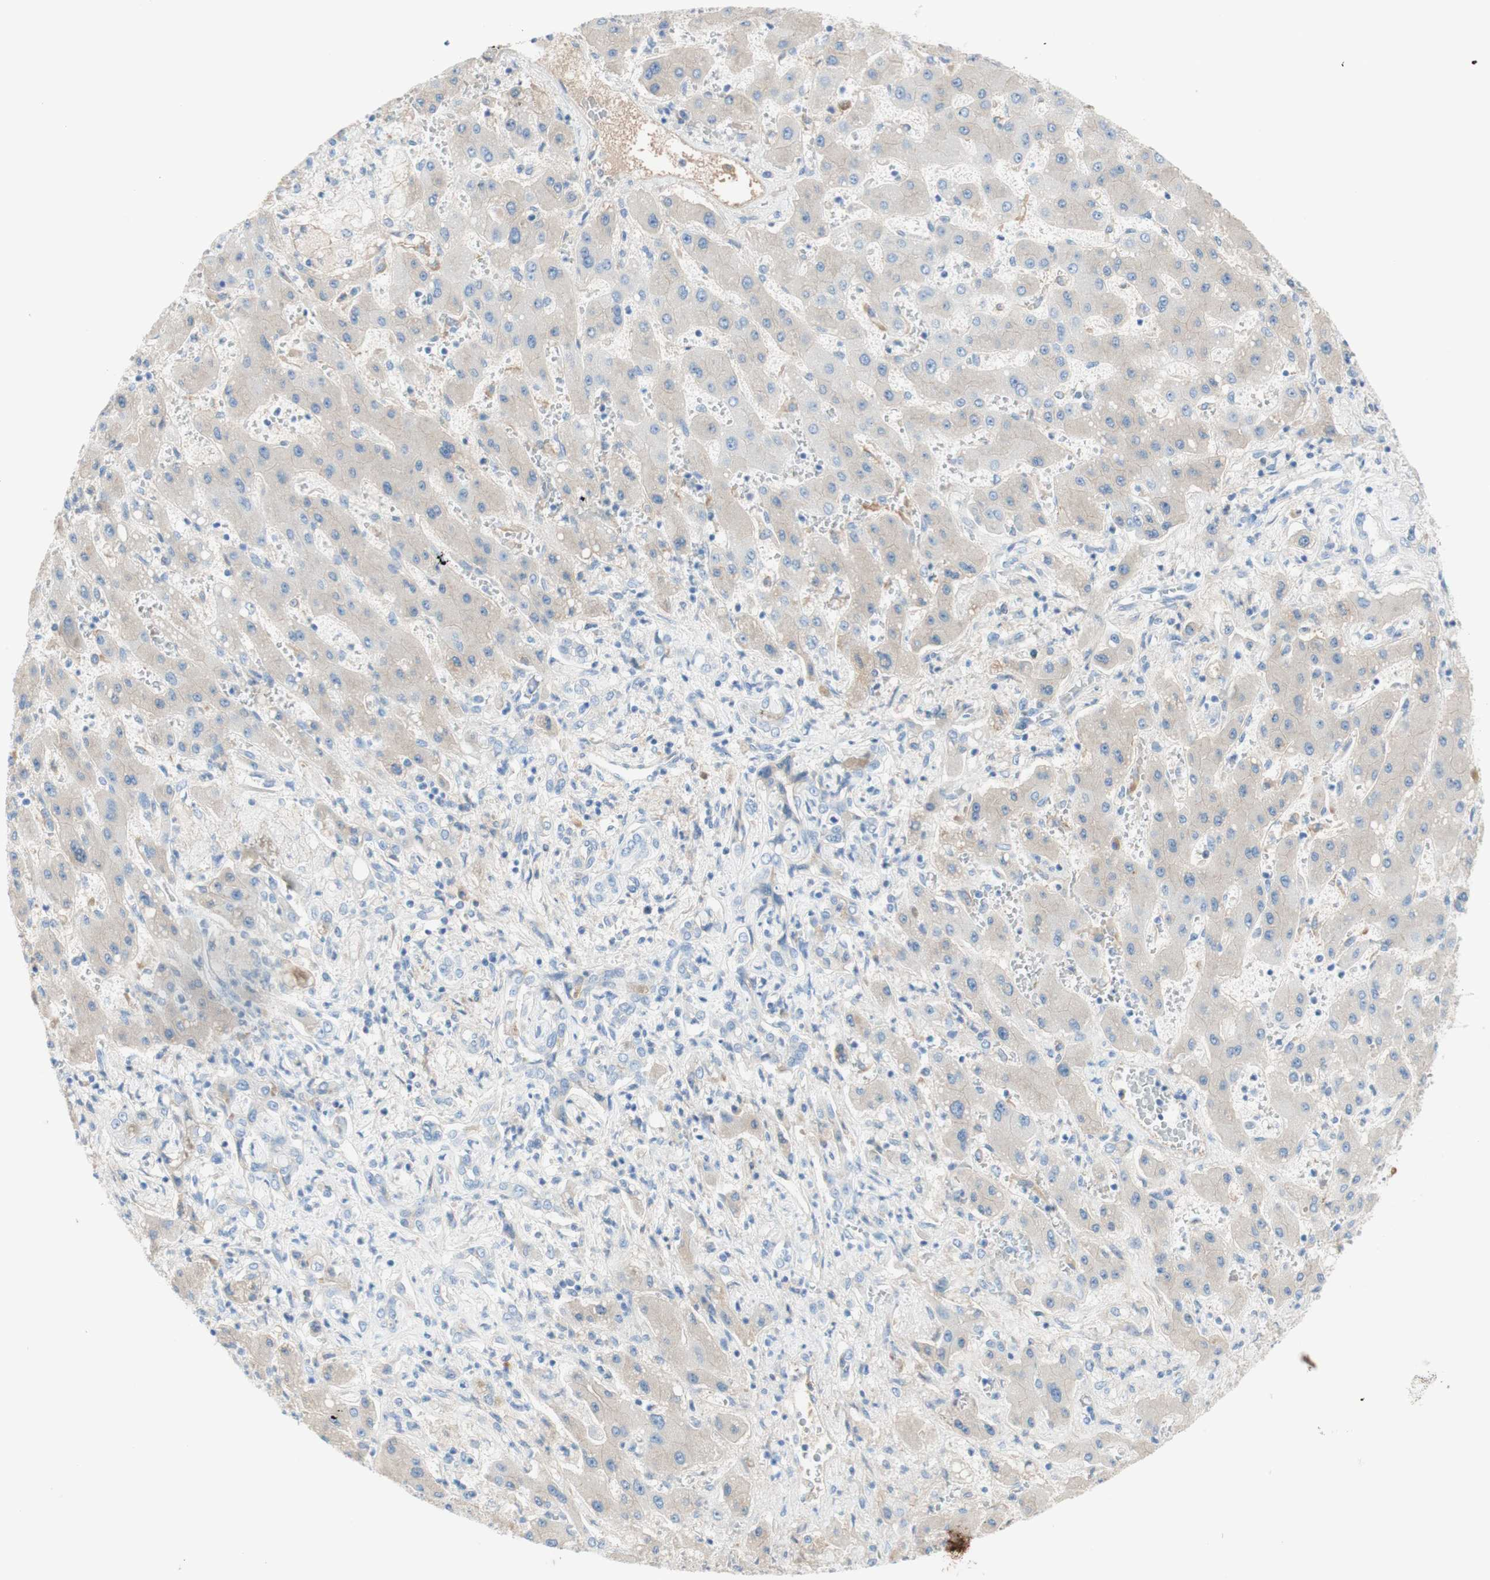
{"staining": {"intensity": "weak", "quantity": "<25%", "location": "cytoplasmic/membranous"}, "tissue": "liver cancer", "cell_type": "Tumor cells", "image_type": "cancer", "snomed": [{"axis": "morphology", "description": "Cholangiocarcinoma"}, {"axis": "topography", "description": "Liver"}], "caption": "A histopathology image of liver cholangiocarcinoma stained for a protein displays no brown staining in tumor cells. Brightfield microscopy of immunohistochemistry stained with DAB (3,3'-diaminobenzidine) (brown) and hematoxylin (blue), captured at high magnification.", "gene": "KNG1", "patient": {"sex": "male", "age": 50}}